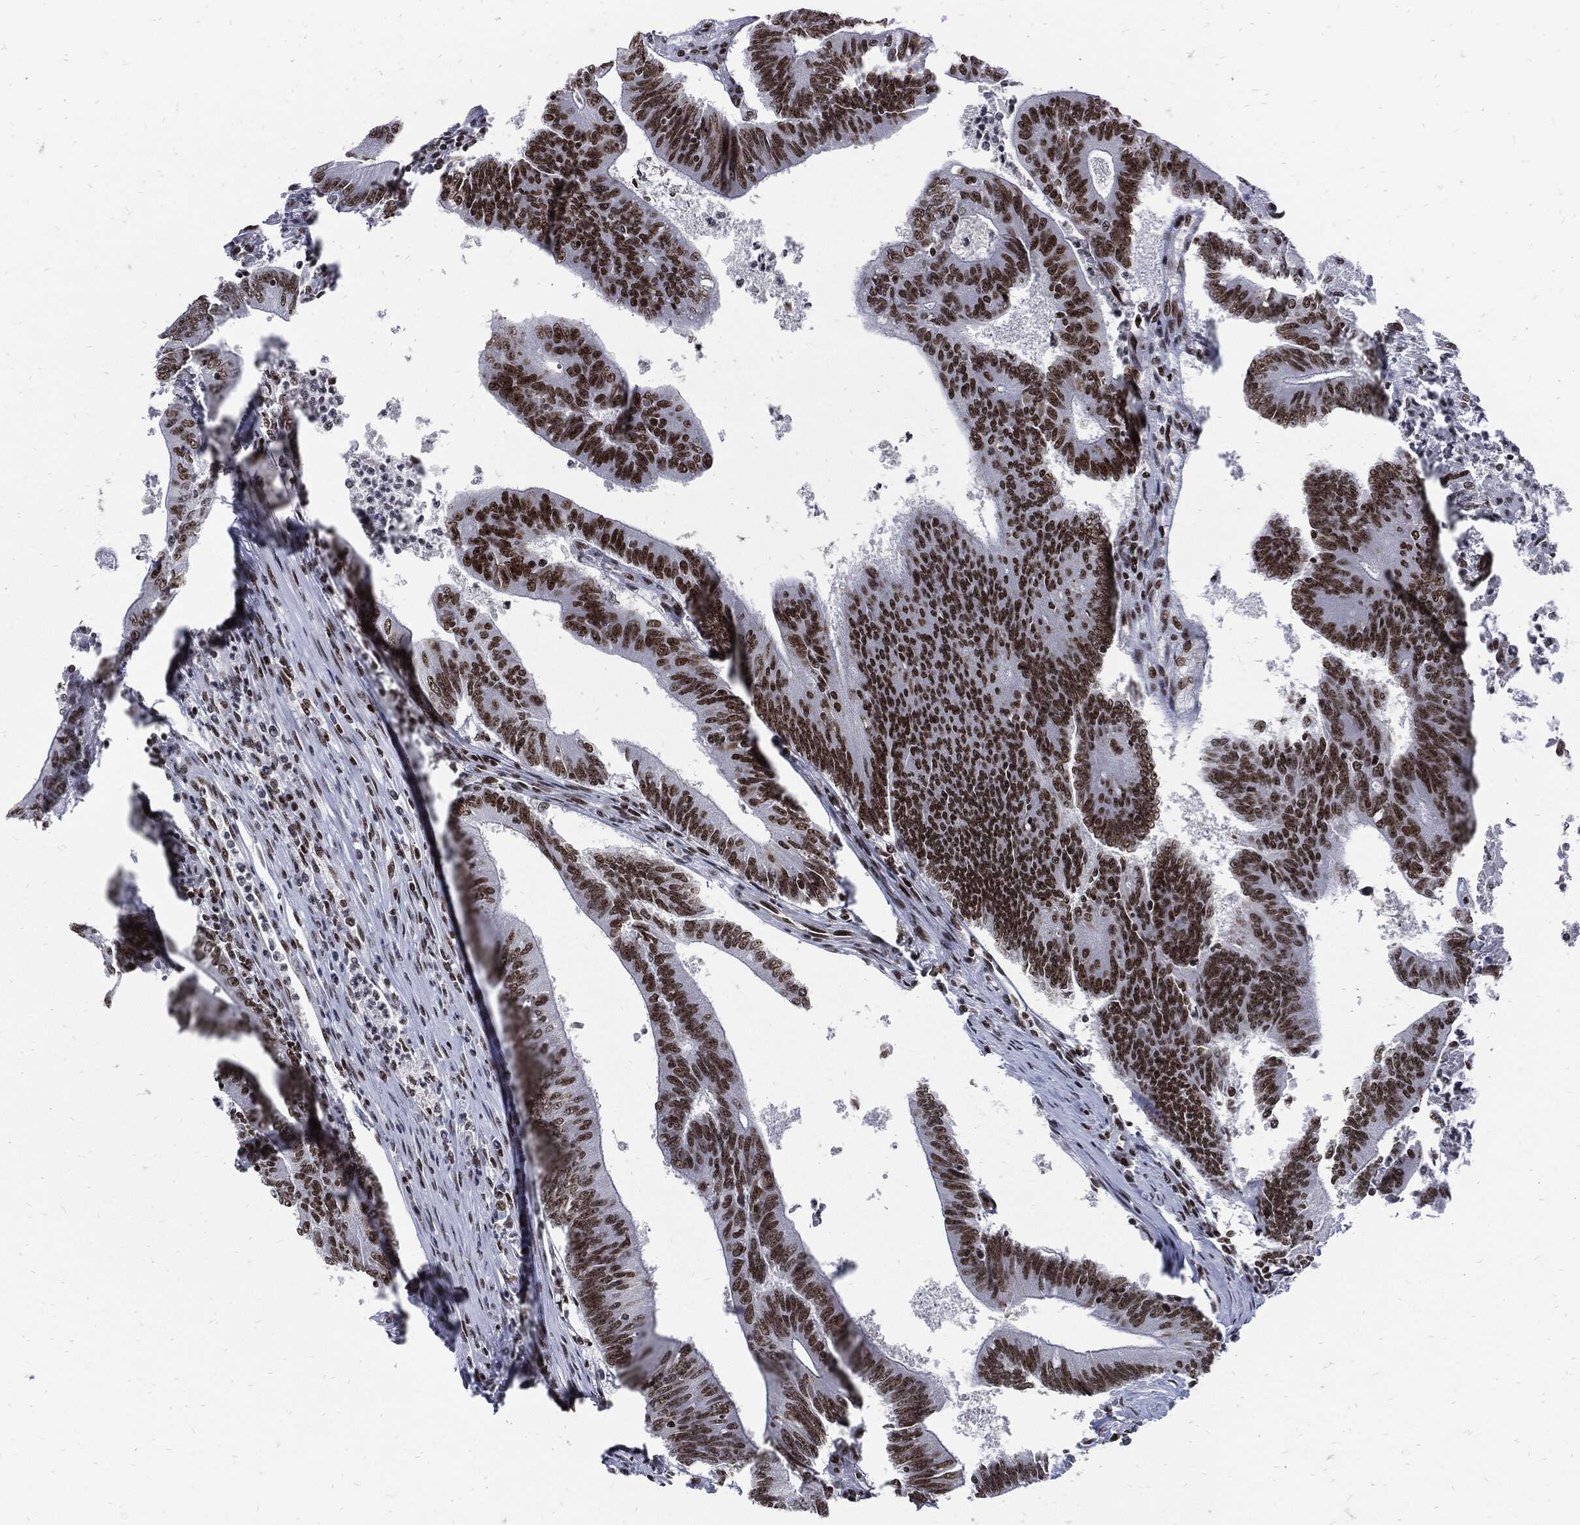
{"staining": {"intensity": "strong", "quantity": ">75%", "location": "nuclear"}, "tissue": "colorectal cancer", "cell_type": "Tumor cells", "image_type": "cancer", "snomed": [{"axis": "morphology", "description": "Adenocarcinoma, NOS"}, {"axis": "topography", "description": "Colon"}], "caption": "DAB (3,3'-diaminobenzidine) immunohistochemical staining of colorectal cancer (adenocarcinoma) shows strong nuclear protein staining in approximately >75% of tumor cells. The staining is performed using DAB (3,3'-diaminobenzidine) brown chromogen to label protein expression. The nuclei are counter-stained blue using hematoxylin.", "gene": "TERF2", "patient": {"sex": "female", "age": 70}}